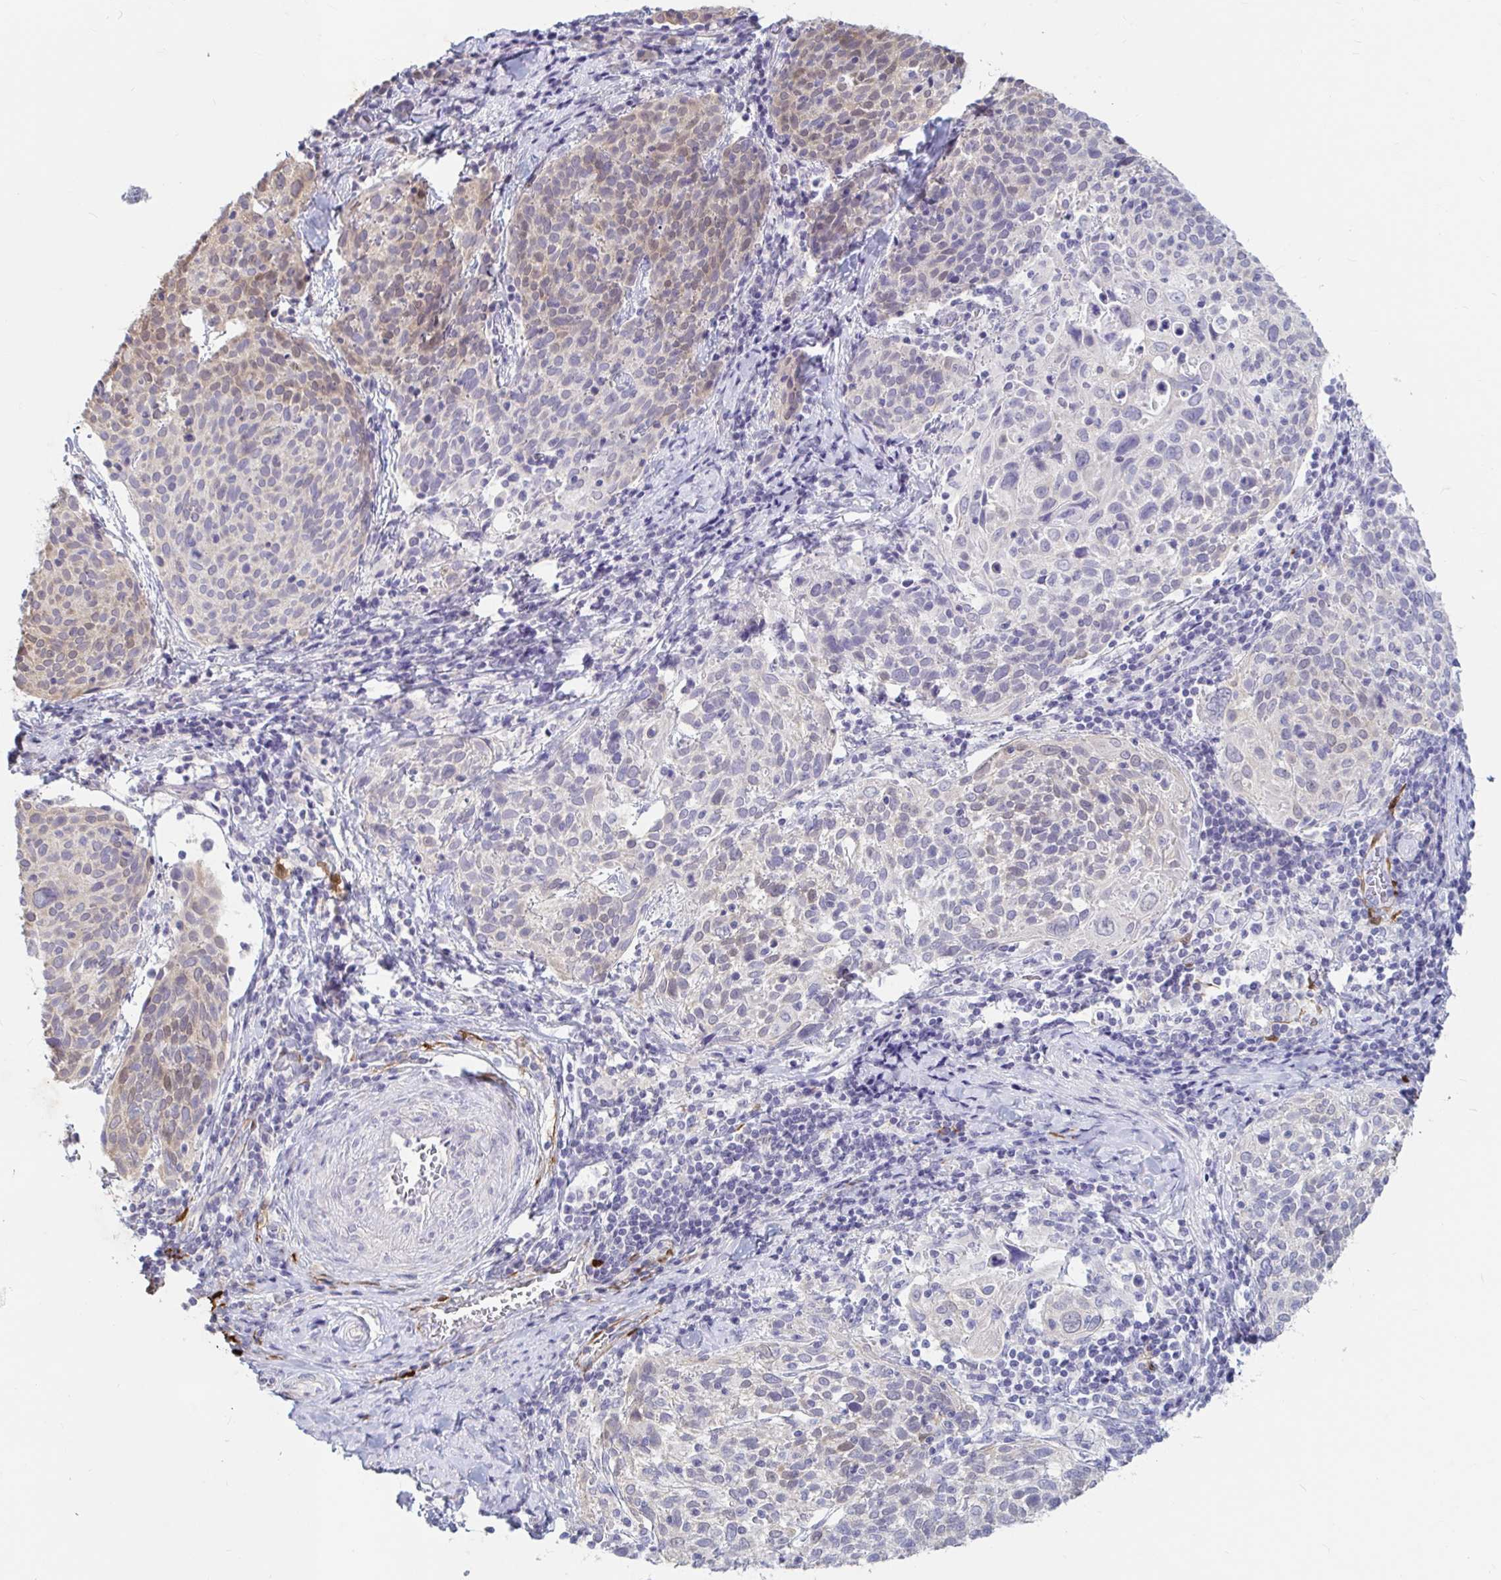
{"staining": {"intensity": "weak", "quantity": "<25%", "location": "cytoplasmic/membranous,nuclear"}, "tissue": "cervical cancer", "cell_type": "Tumor cells", "image_type": "cancer", "snomed": [{"axis": "morphology", "description": "Squamous cell carcinoma, NOS"}, {"axis": "topography", "description": "Cervix"}], "caption": "Immunohistochemistry (IHC) image of cervical cancer stained for a protein (brown), which displays no positivity in tumor cells.", "gene": "ADH1A", "patient": {"sex": "female", "age": 61}}